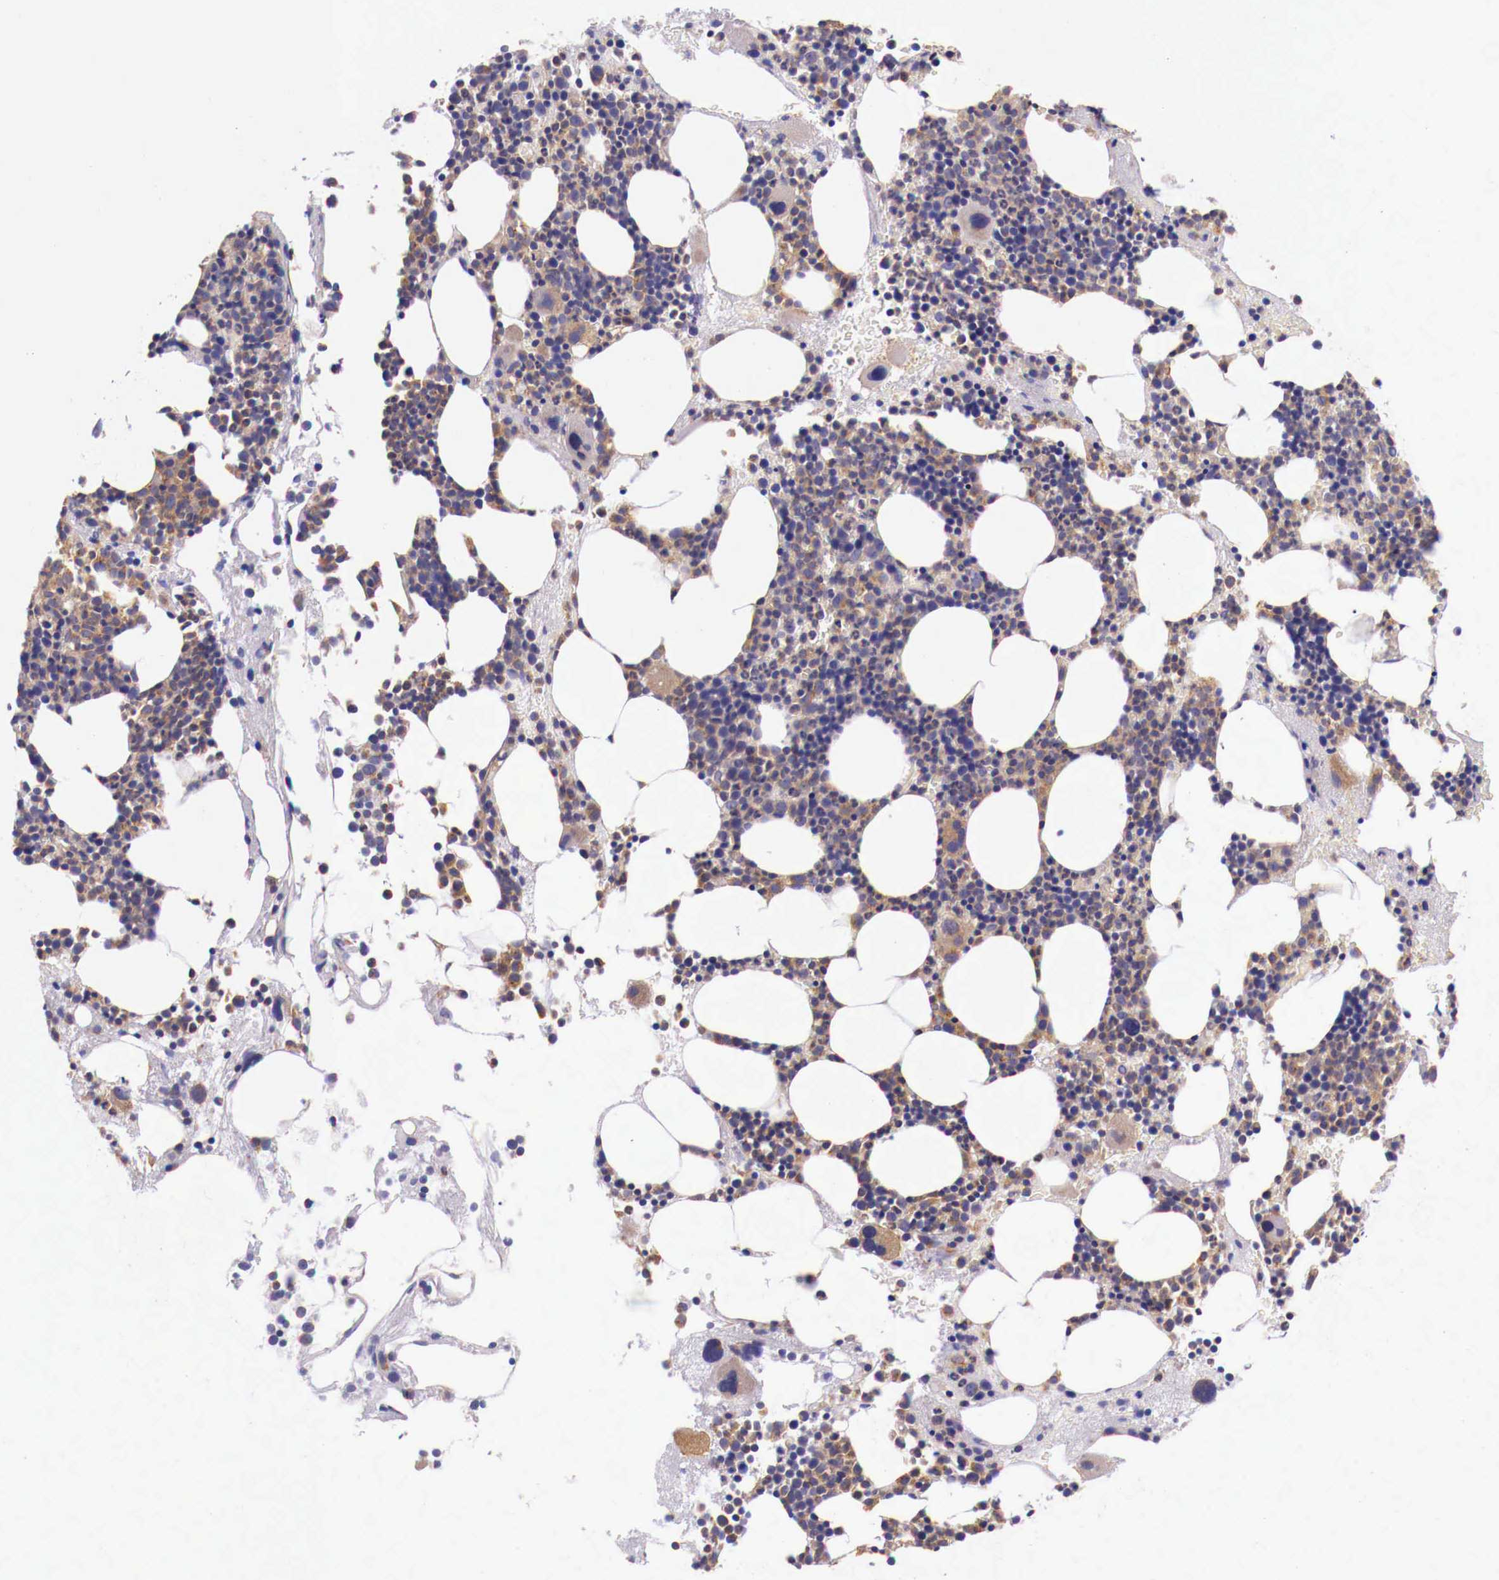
{"staining": {"intensity": "weak", "quantity": ">75%", "location": "cytoplasmic/membranous"}, "tissue": "bone marrow", "cell_type": "Hematopoietic cells", "image_type": "normal", "snomed": [{"axis": "morphology", "description": "Normal tissue, NOS"}, {"axis": "topography", "description": "Bone marrow"}], "caption": "This is an image of IHC staining of normal bone marrow, which shows weak expression in the cytoplasmic/membranous of hematopoietic cells.", "gene": "GRIPAP1", "patient": {"sex": "male", "age": 75}}